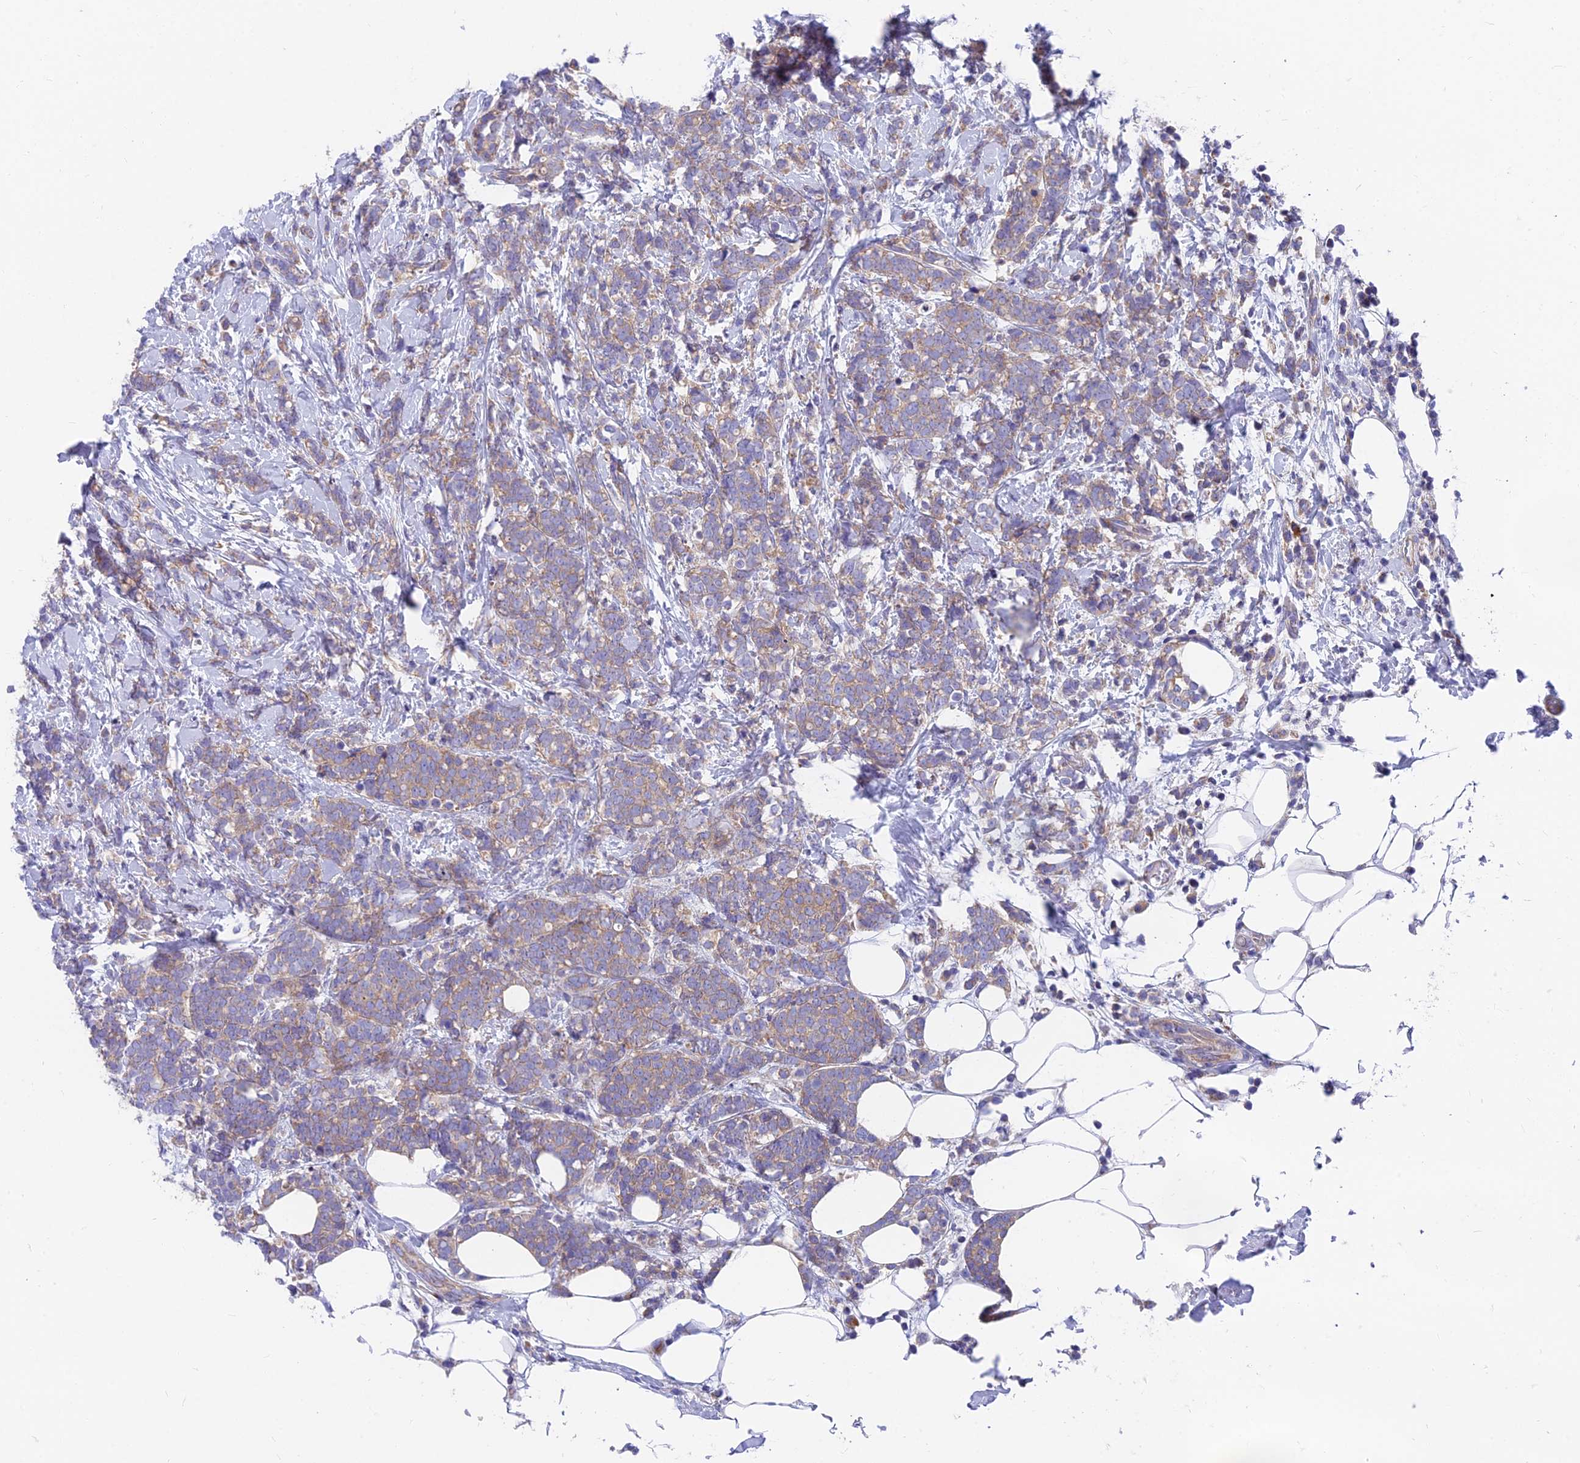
{"staining": {"intensity": "weak", "quantity": "25%-75%", "location": "cytoplasmic/membranous"}, "tissue": "breast cancer", "cell_type": "Tumor cells", "image_type": "cancer", "snomed": [{"axis": "morphology", "description": "Lobular carcinoma"}, {"axis": "topography", "description": "Breast"}], "caption": "Protein staining of breast lobular carcinoma tissue reveals weak cytoplasmic/membranous positivity in about 25%-75% of tumor cells. The protein of interest is stained brown, and the nuclei are stained in blue (DAB IHC with brightfield microscopy, high magnification).", "gene": "MVB12A", "patient": {"sex": "female", "age": 58}}